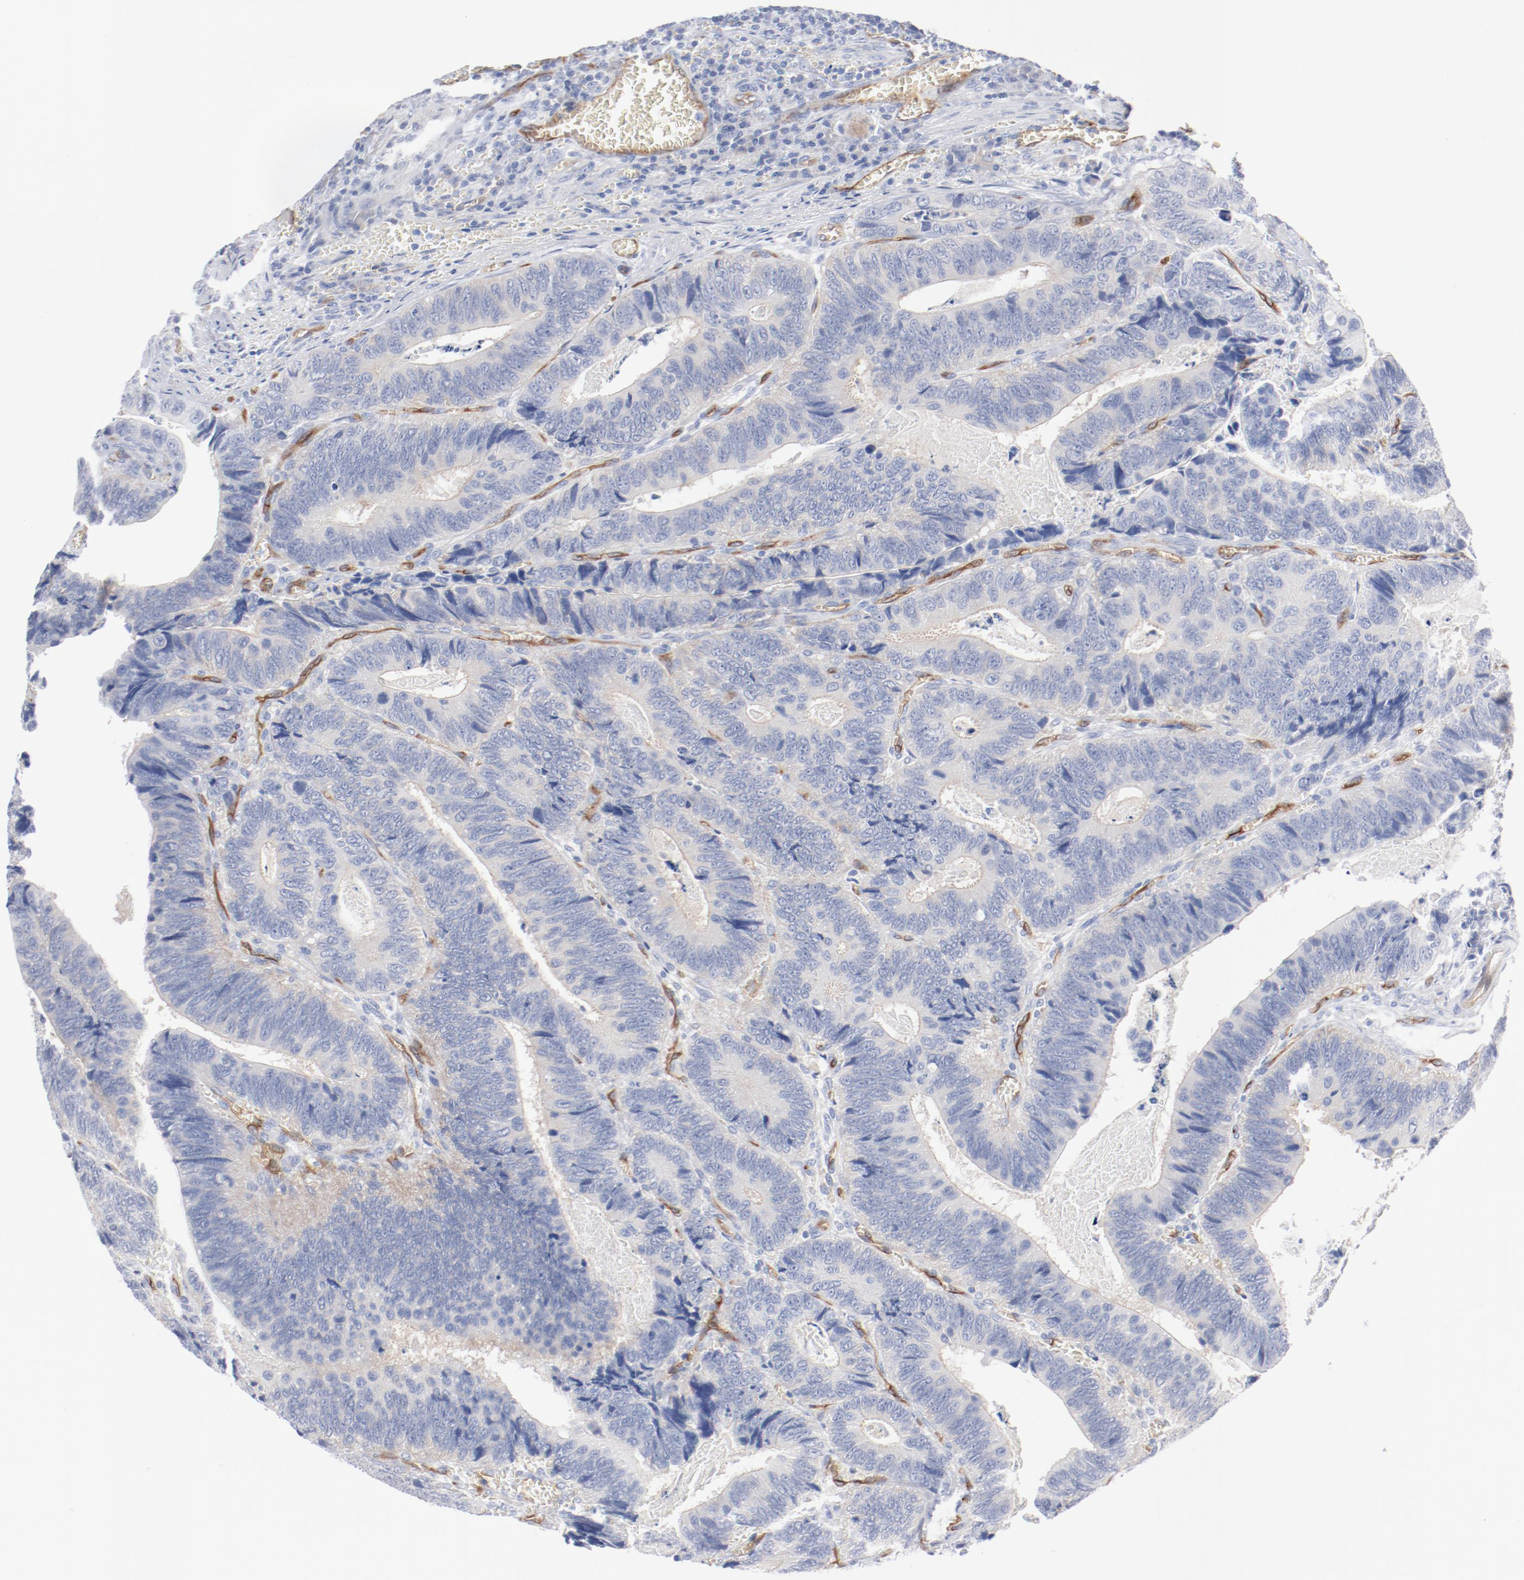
{"staining": {"intensity": "weak", "quantity": "25%-75%", "location": "cytoplasmic/membranous"}, "tissue": "colorectal cancer", "cell_type": "Tumor cells", "image_type": "cancer", "snomed": [{"axis": "morphology", "description": "Adenocarcinoma, NOS"}, {"axis": "topography", "description": "Colon"}], "caption": "Adenocarcinoma (colorectal) stained for a protein demonstrates weak cytoplasmic/membranous positivity in tumor cells. Nuclei are stained in blue.", "gene": "SHANK3", "patient": {"sex": "male", "age": 72}}